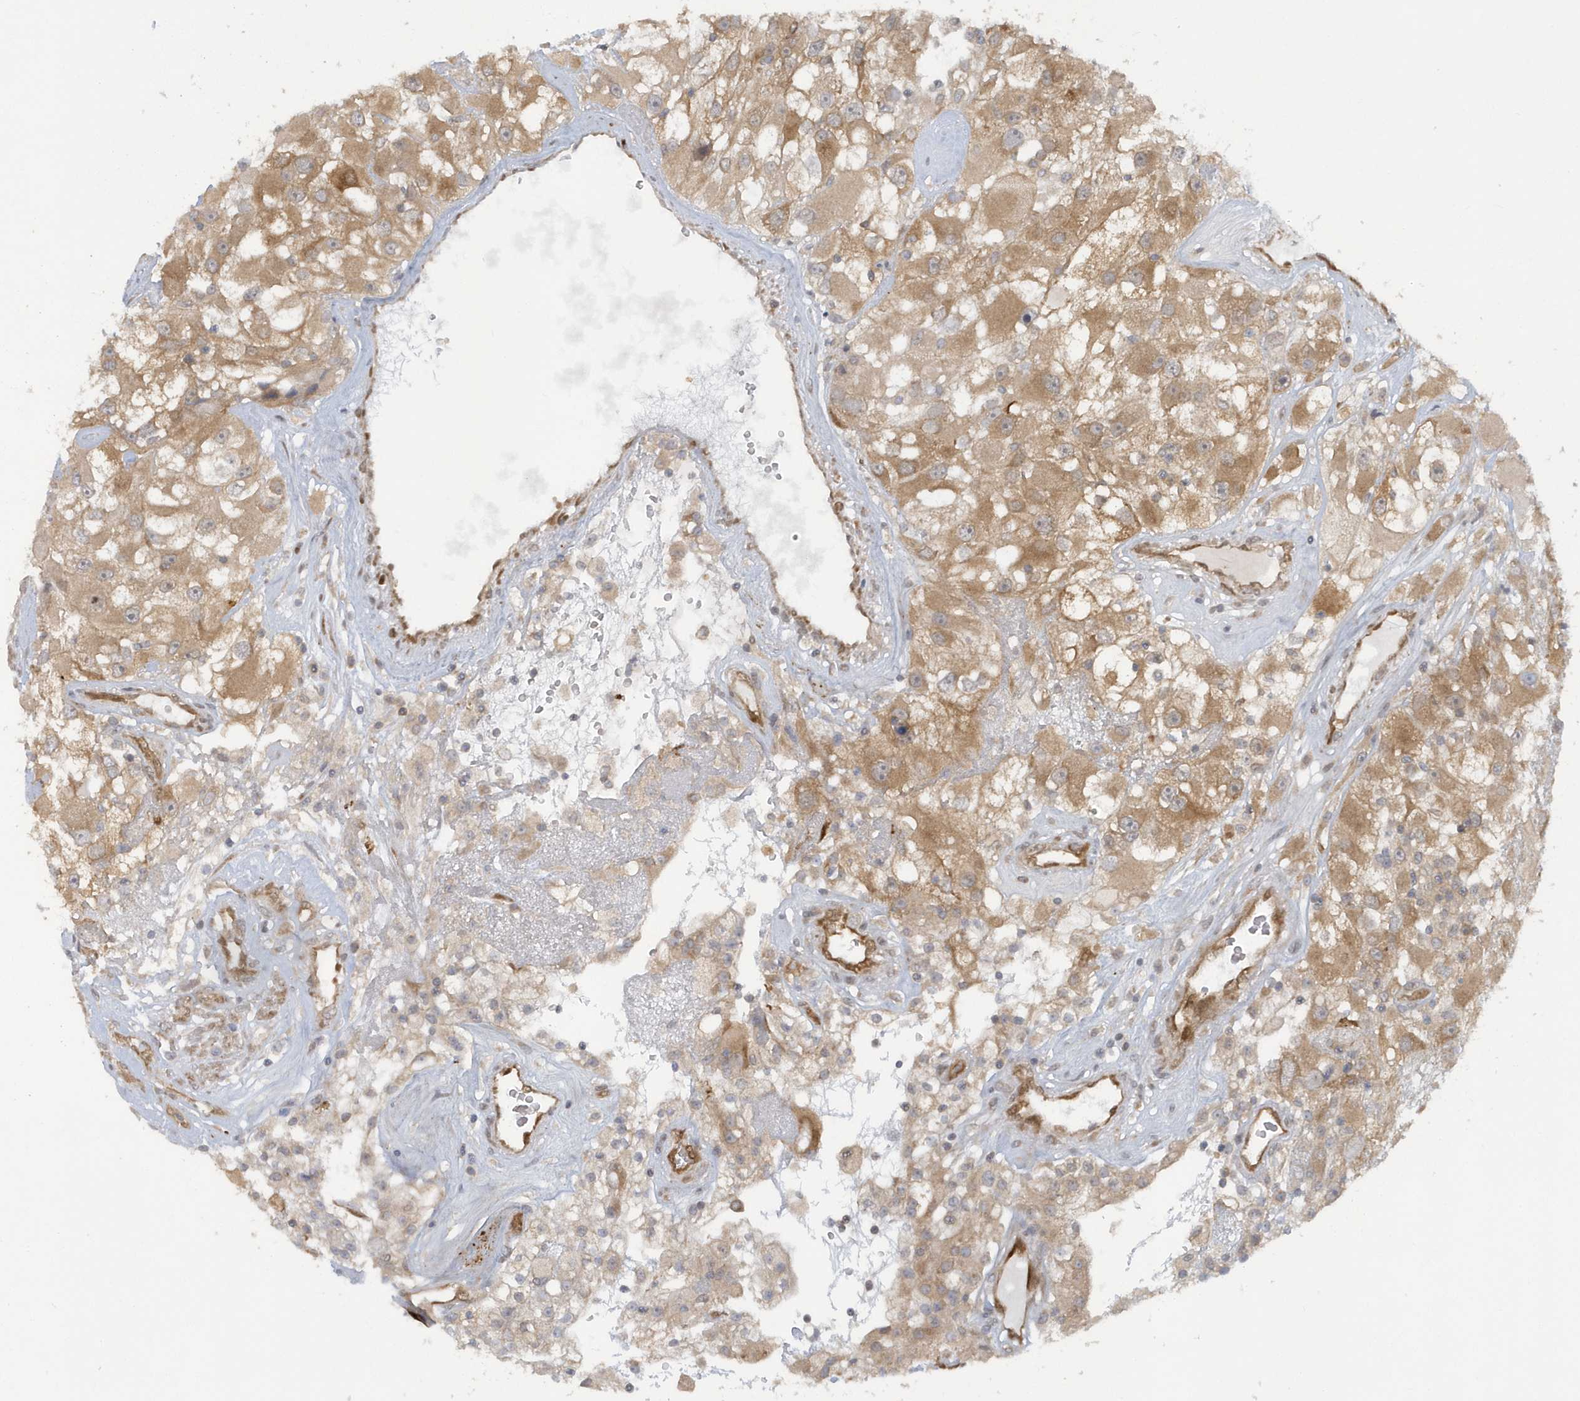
{"staining": {"intensity": "moderate", "quantity": ">75%", "location": "cytoplasmic/membranous"}, "tissue": "renal cancer", "cell_type": "Tumor cells", "image_type": "cancer", "snomed": [{"axis": "morphology", "description": "Adenocarcinoma, NOS"}, {"axis": "topography", "description": "Kidney"}], "caption": "A photomicrograph showing moderate cytoplasmic/membranous positivity in about >75% of tumor cells in adenocarcinoma (renal), as visualized by brown immunohistochemical staining.", "gene": "ATG4A", "patient": {"sex": "female", "age": 52}}